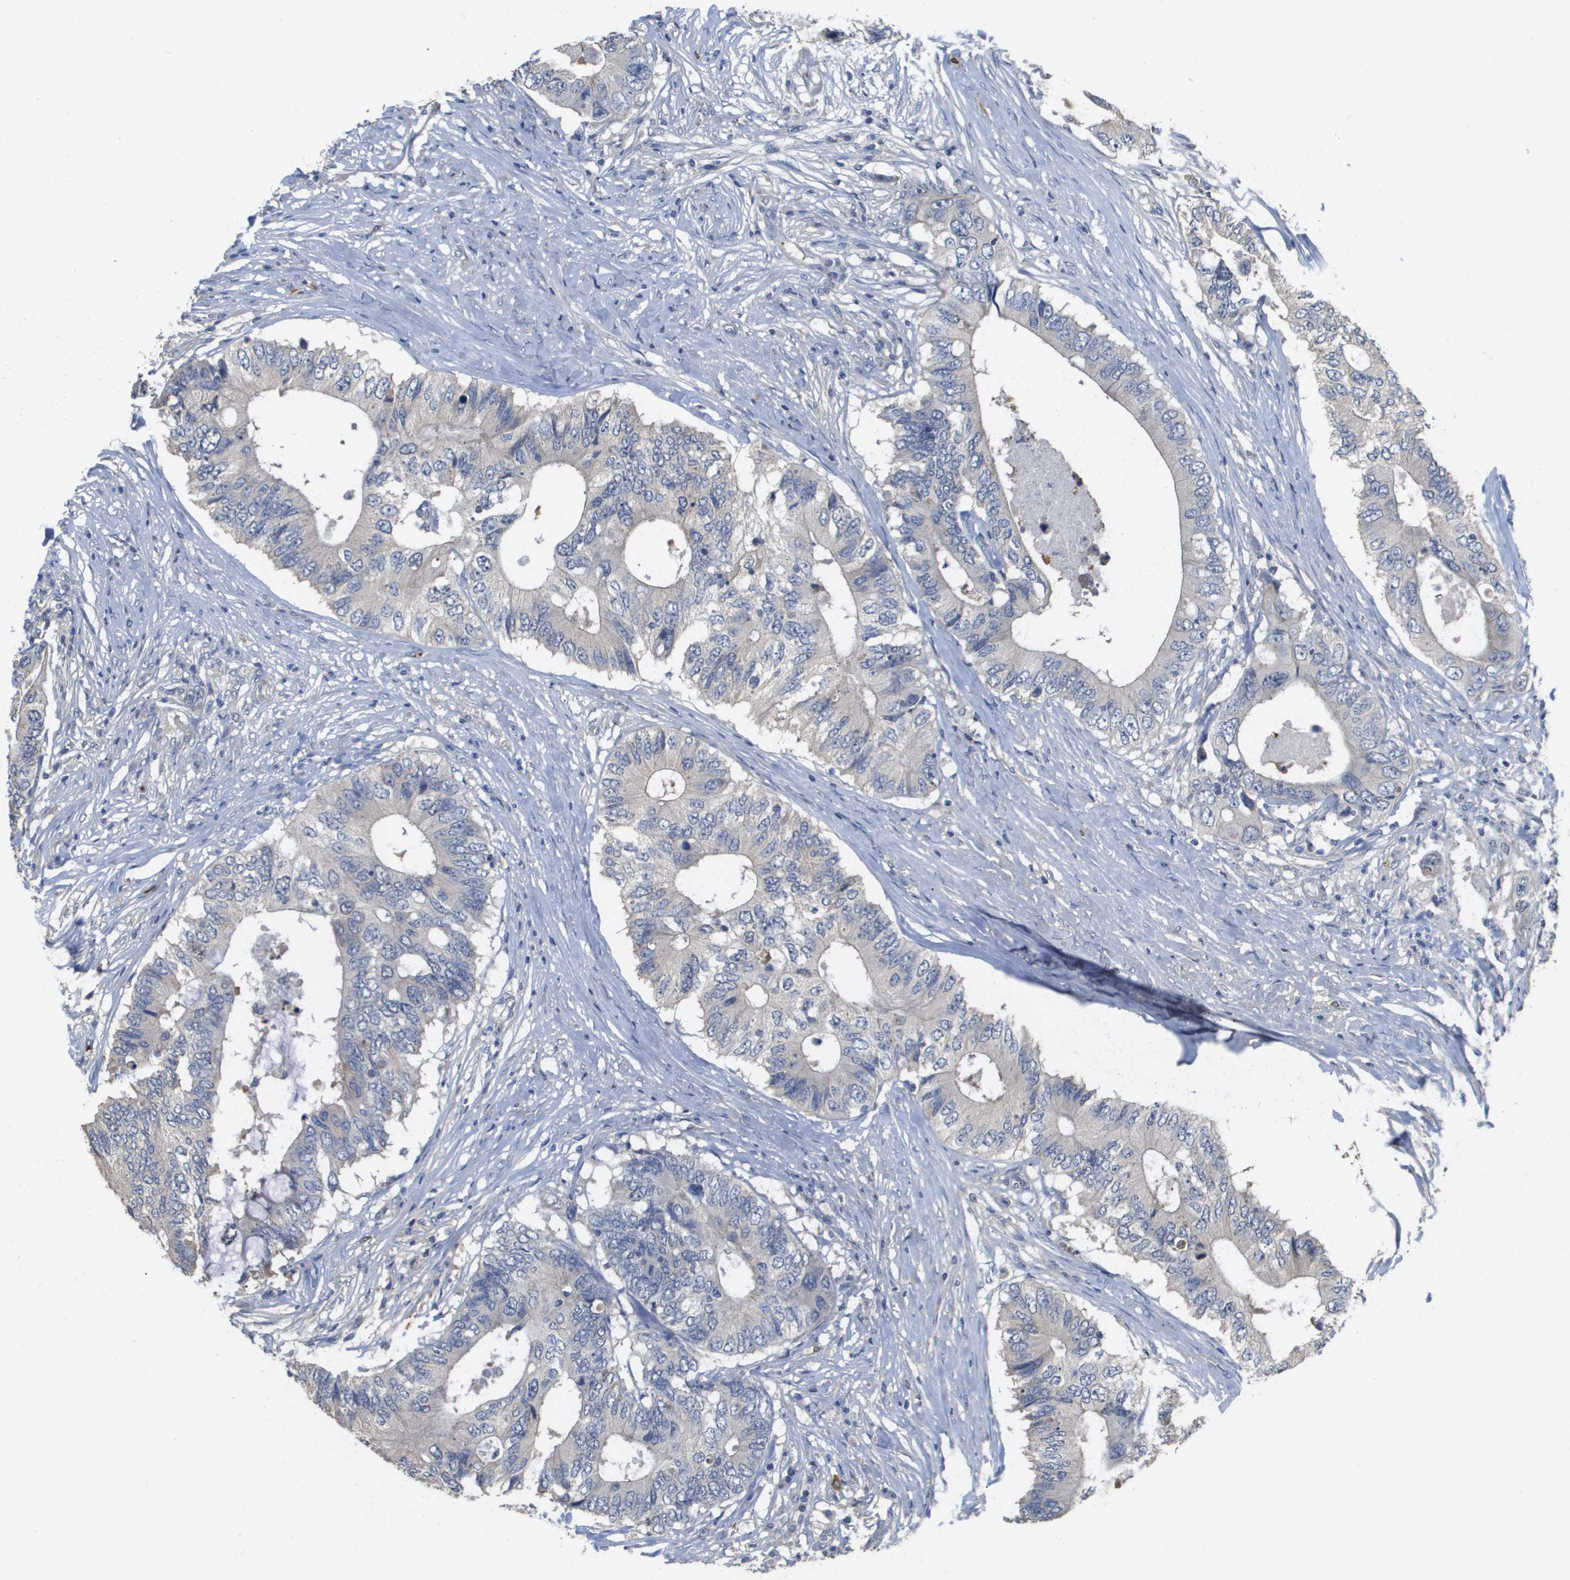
{"staining": {"intensity": "negative", "quantity": "none", "location": "none"}, "tissue": "colorectal cancer", "cell_type": "Tumor cells", "image_type": "cancer", "snomed": [{"axis": "morphology", "description": "Adenocarcinoma, NOS"}, {"axis": "topography", "description": "Colon"}], "caption": "The image exhibits no staining of tumor cells in colorectal adenocarcinoma.", "gene": "RAB27B", "patient": {"sex": "male", "age": 71}}